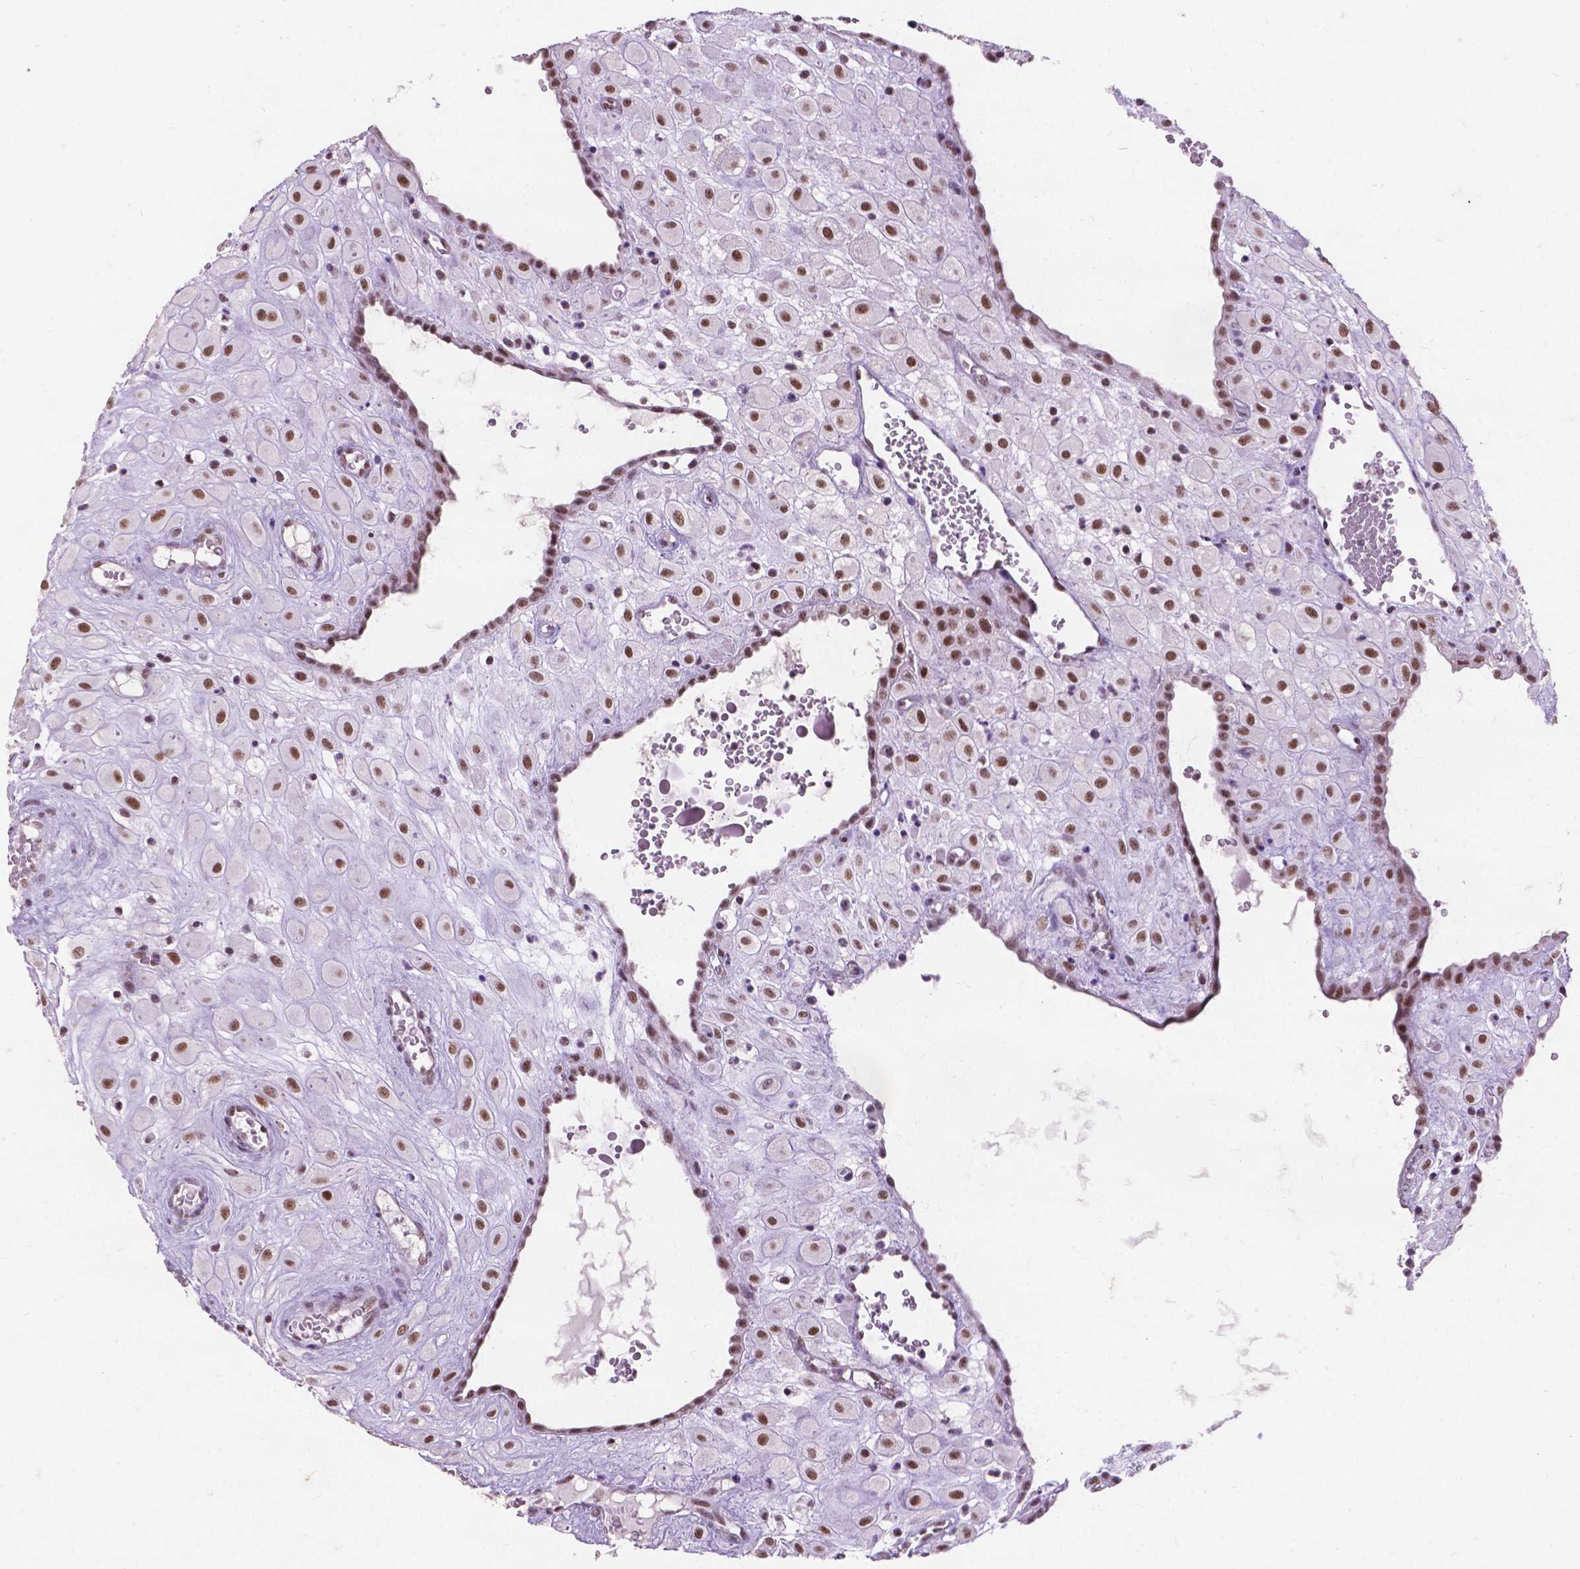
{"staining": {"intensity": "moderate", "quantity": ">75%", "location": "nuclear"}, "tissue": "placenta", "cell_type": "Decidual cells", "image_type": "normal", "snomed": [{"axis": "morphology", "description": "Normal tissue, NOS"}, {"axis": "topography", "description": "Placenta"}], "caption": "Protein staining of normal placenta demonstrates moderate nuclear expression in approximately >75% of decidual cells.", "gene": "COIL", "patient": {"sex": "female", "age": 24}}